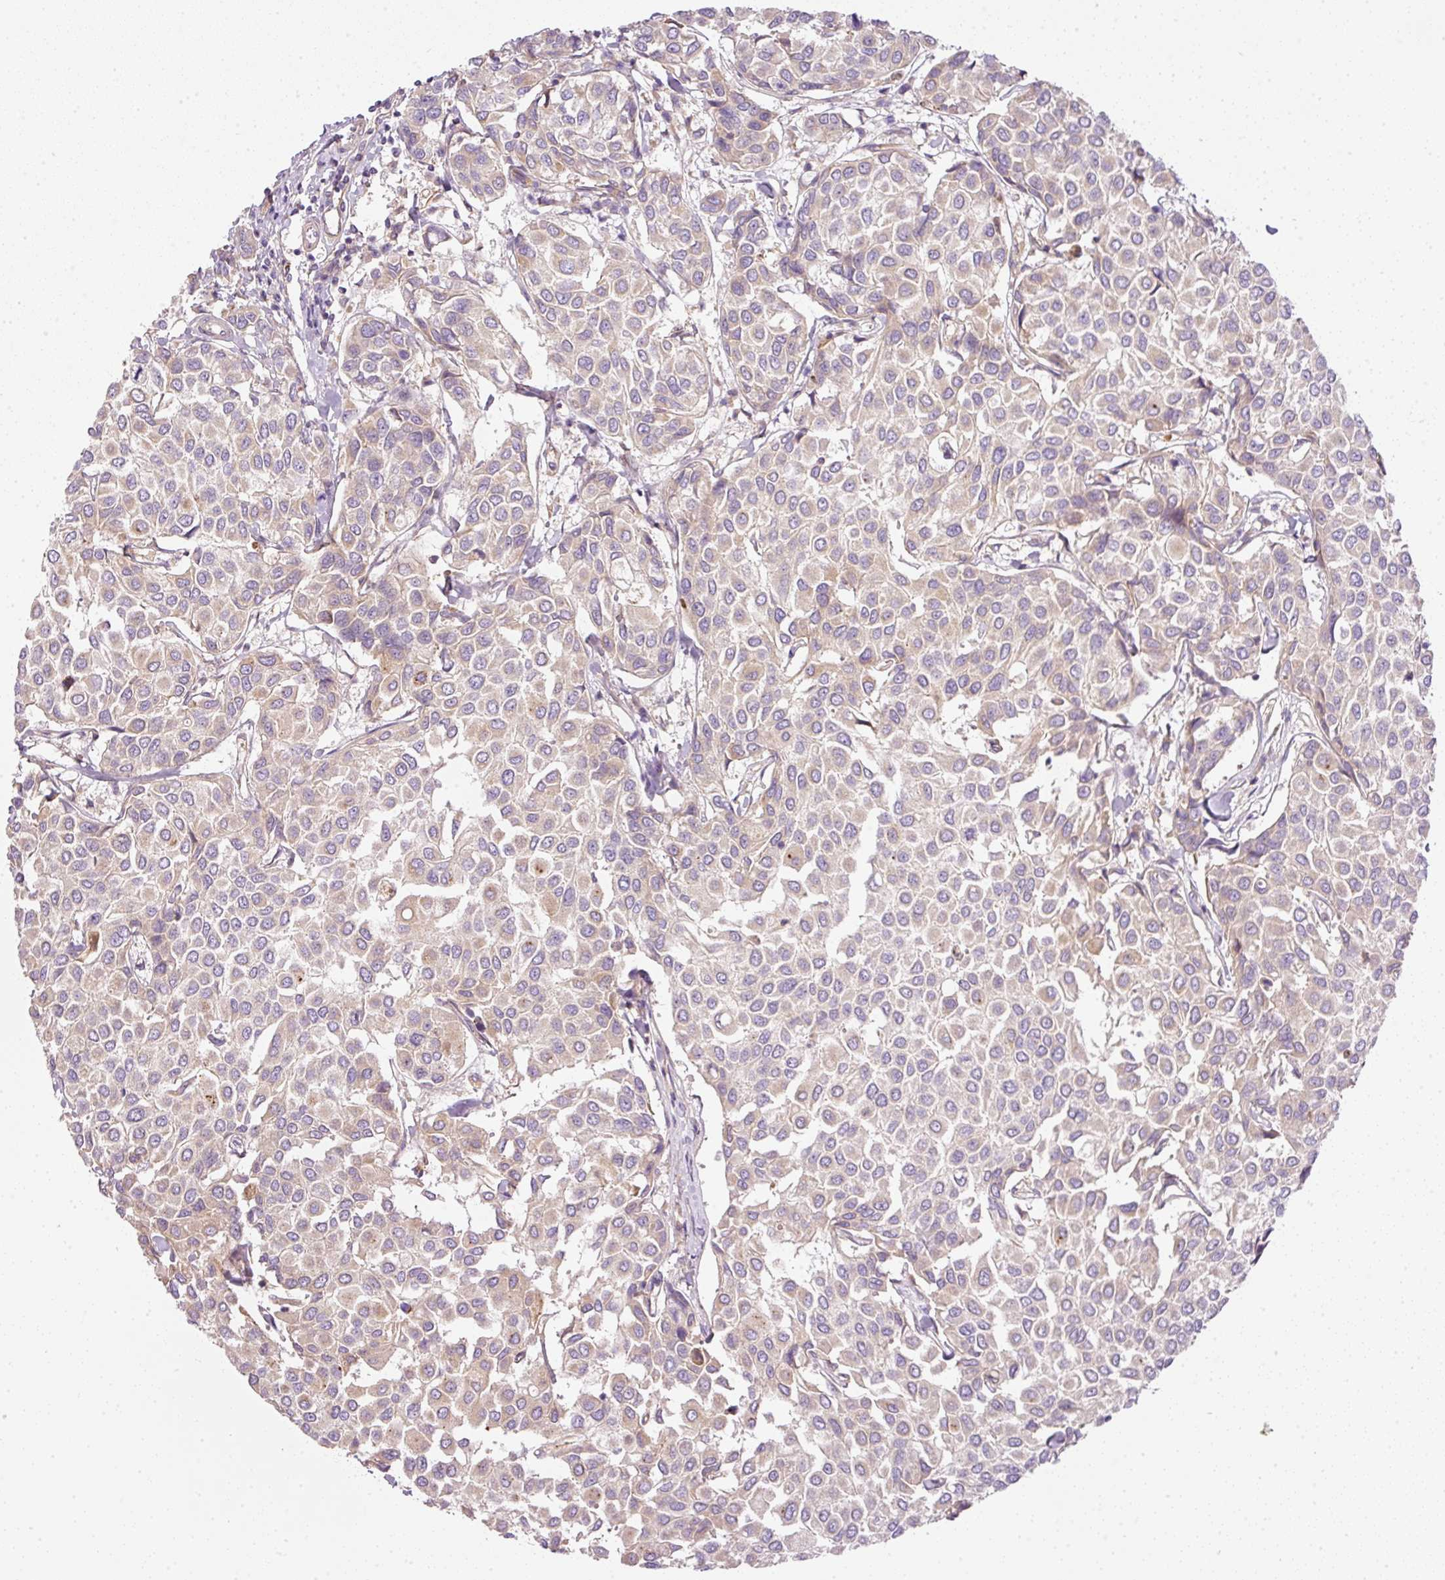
{"staining": {"intensity": "weak", "quantity": "<25%", "location": "cytoplasmic/membranous"}, "tissue": "breast cancer", "cell_type": "Tumor cells", "image_type": "cancer", "snomed": [{"axis": "morphology", "description": "Duct carcinoma"}, {"axis": "topography", "description": "Breast"}], "caption": "Tumor cells are negative for protein expression in human breast cancer. The staining is performed using DAB (3,3'-diaminobenzidine) brown chromogen with nuclei counter-stained in using hematoxylin.", "gene": "TBC1D2B", "patient": {"sex": "female", "age": 55}}